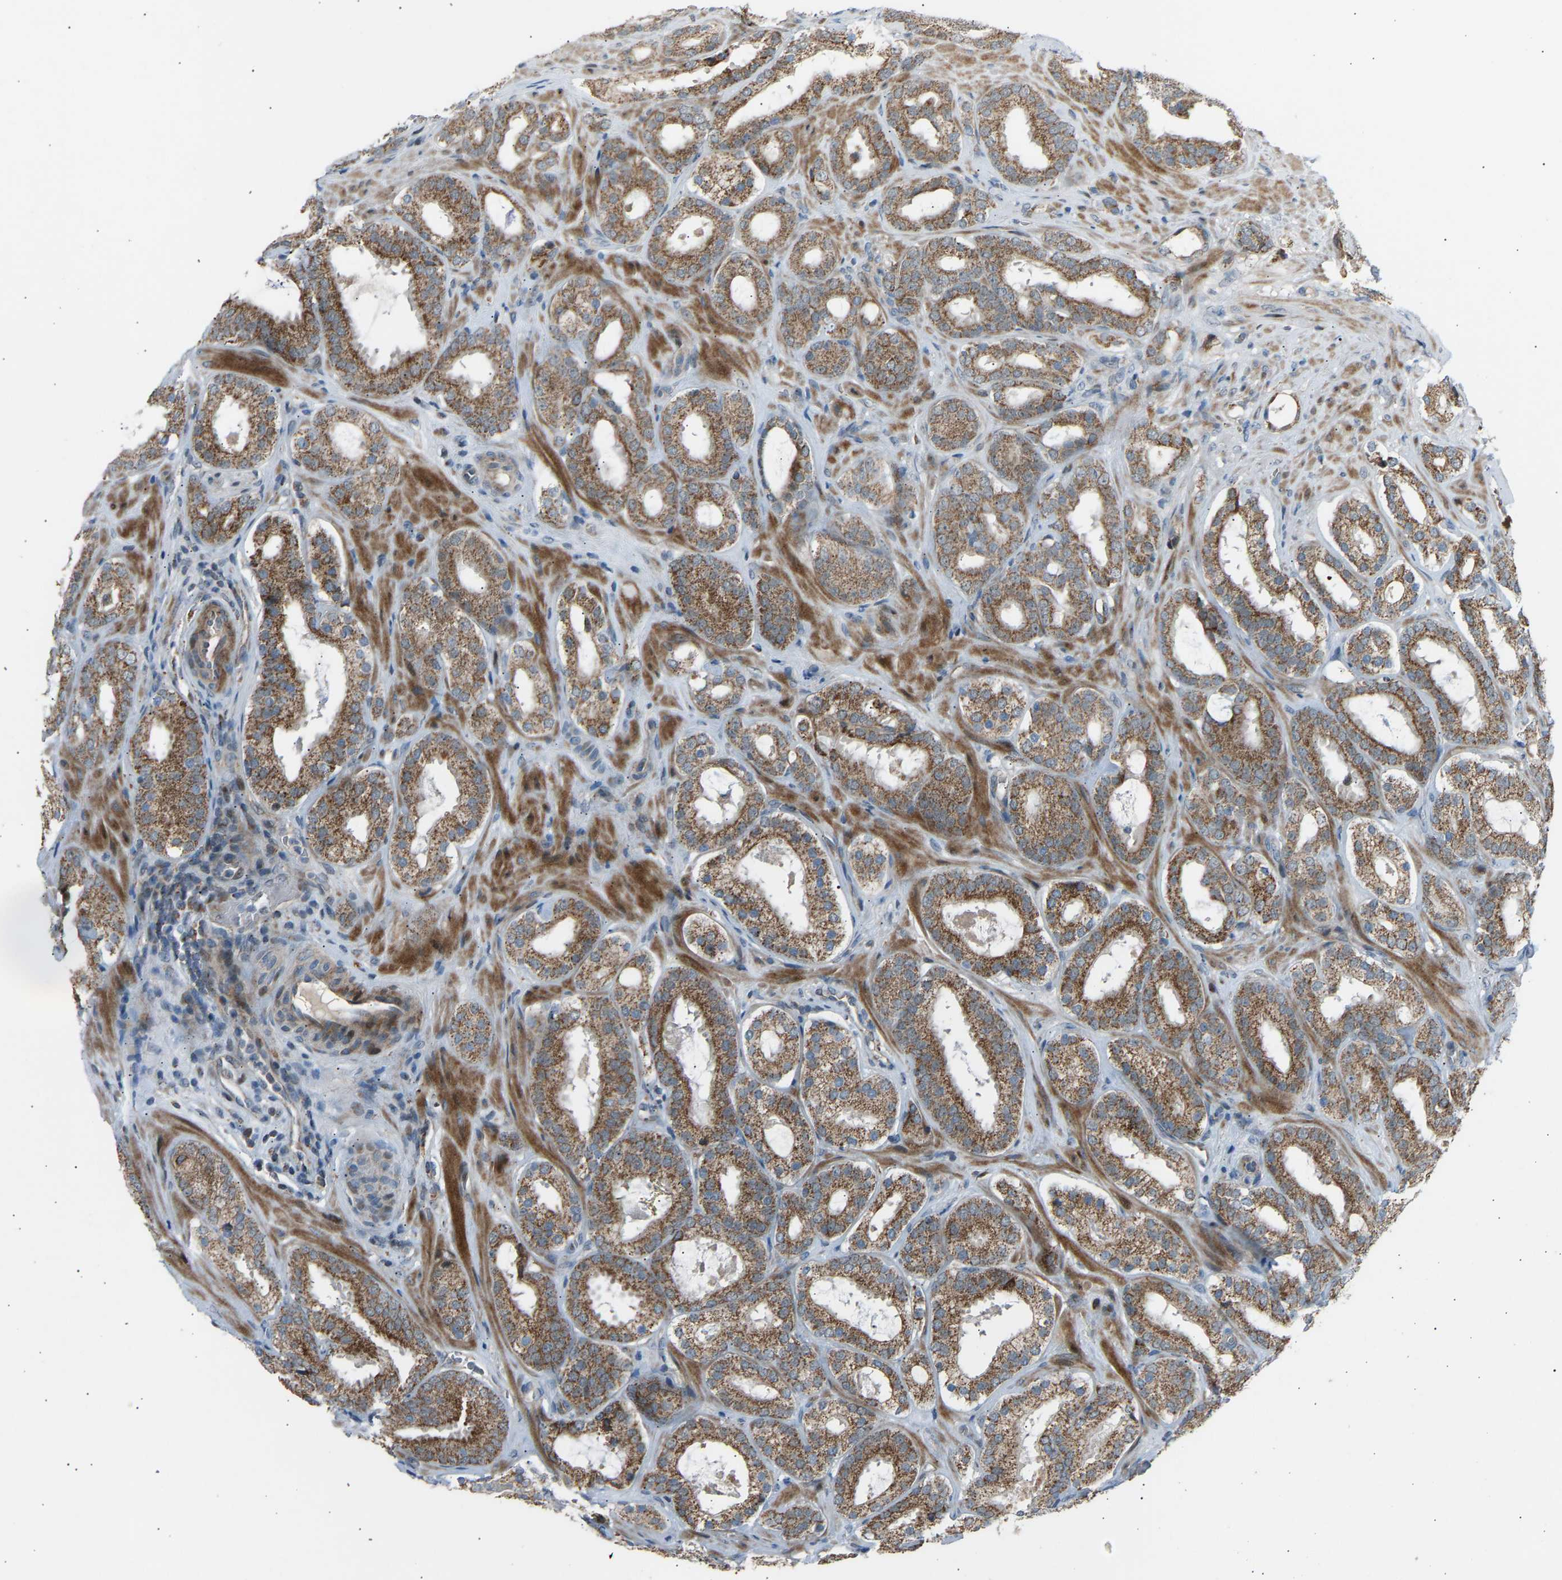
{"staining": {"intensity": "moderate", "quantity": ">75%", "location": "cytoplasmic/membranous"}, "tissue": "prostate cancer", "cell_type": "Tumor cells", "image_type": "cancer", "snomed": [{"axis": "morphology", "description": "Adenocarcinoma, Low grade"}, {"axis": "topography", "description": "Prostate"}], "caption": "Moderate cytoplasmic/membranous protein expression is identified in about >75% of tumor cells in adenocarcinoma (low-grade) (prostate).", "gene": "VPS41", "patient": {"sex": "male", "age": 69}}